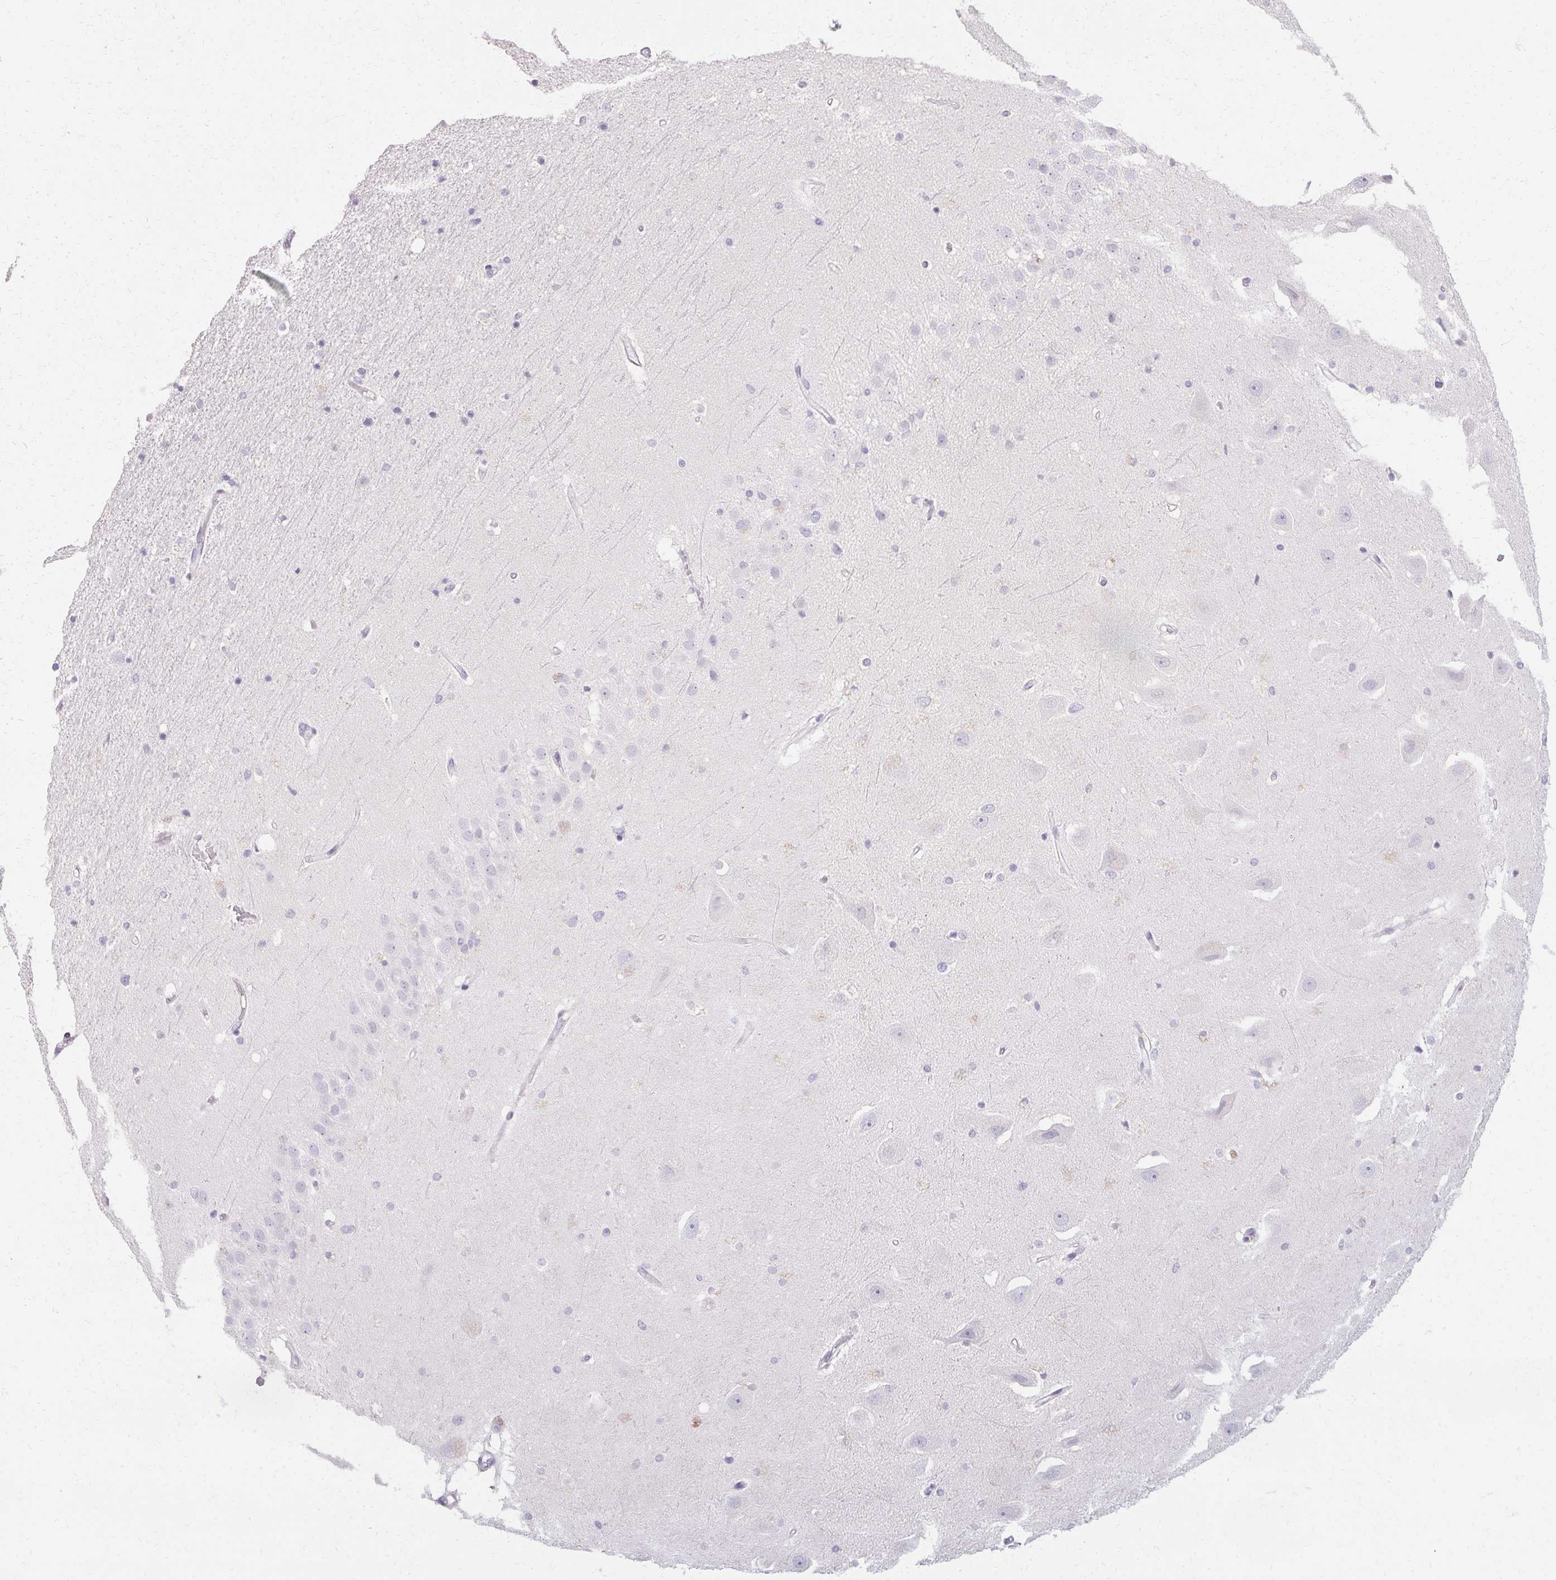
{"staining": {"intensity": "negative", "quantity": "none", "location": "none"}, "tissue": "hippocampus", "cell_type": "Glial cells", "image_type": "normal", "snomed": [{"axis": "morphology", "description": "Normal tissue, NOS"}, {"axis": "topography", "description": "Hippocampus"}], "caption": "Human hippocampus stained for a protein using immunohistochemistry reveals no positivity in glial cells.", "gene": "PMEL", "patient": {"sex": "male", "age": 63}}